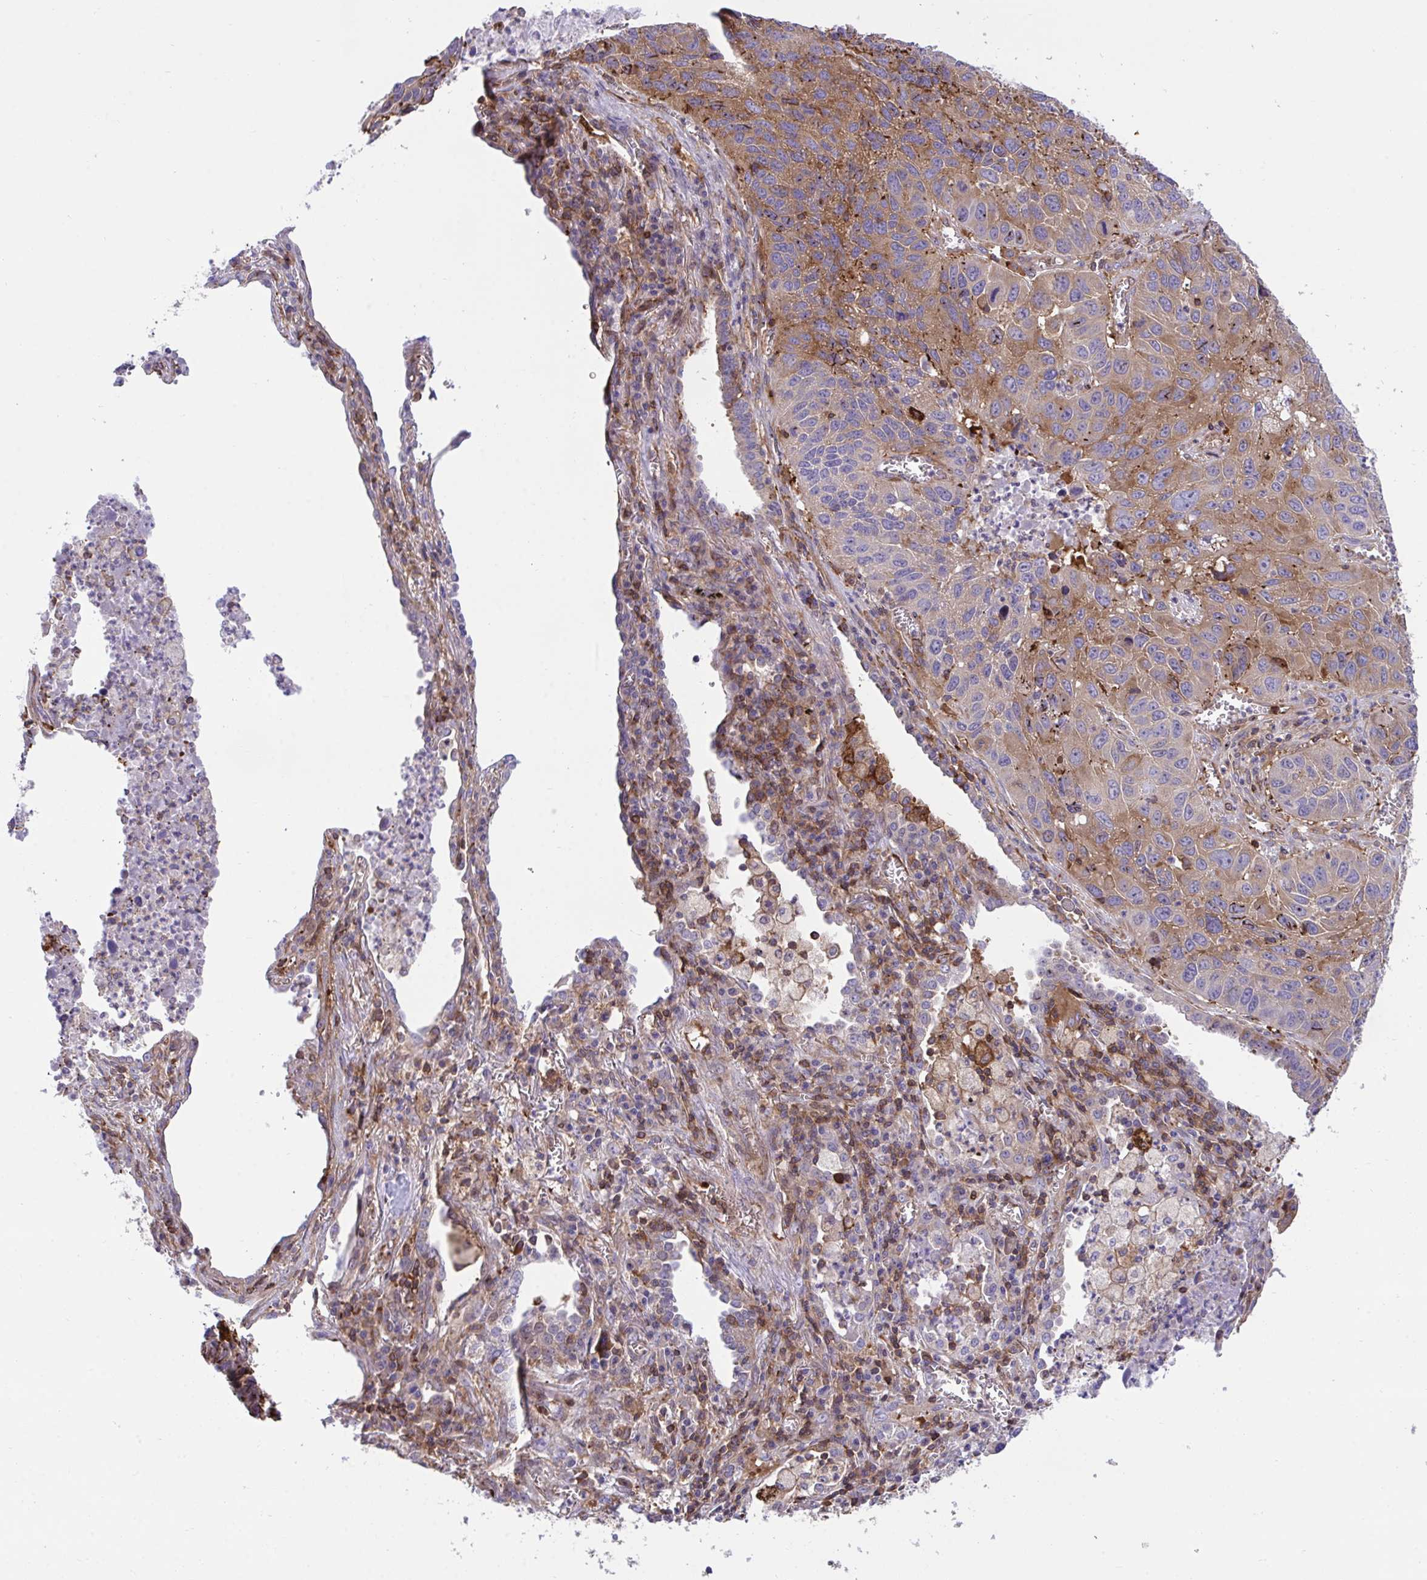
{"staining": {"intensity": "moderate", "quantity": "<25%", "location": "cytoplasmic/membranous"}, "tissue": "lung cancer", "cell_type": "Tumor cells", "image_type": "cancer", "snomed": [{"axis": "morphology", "description": "Squamous cell carcinoma, NOS"}, {"axis": "topography", "description": "Lung"}], "caption": "About <25% of tumor cells in human lung cancer (squamous cell carcinoma) exhibit moderate cytoplasmic/membranous protein positivity as visualized by brown immunohistochemical staining.", "gene": "PPIH", "patient": {"sex": "female", "age": 61}}